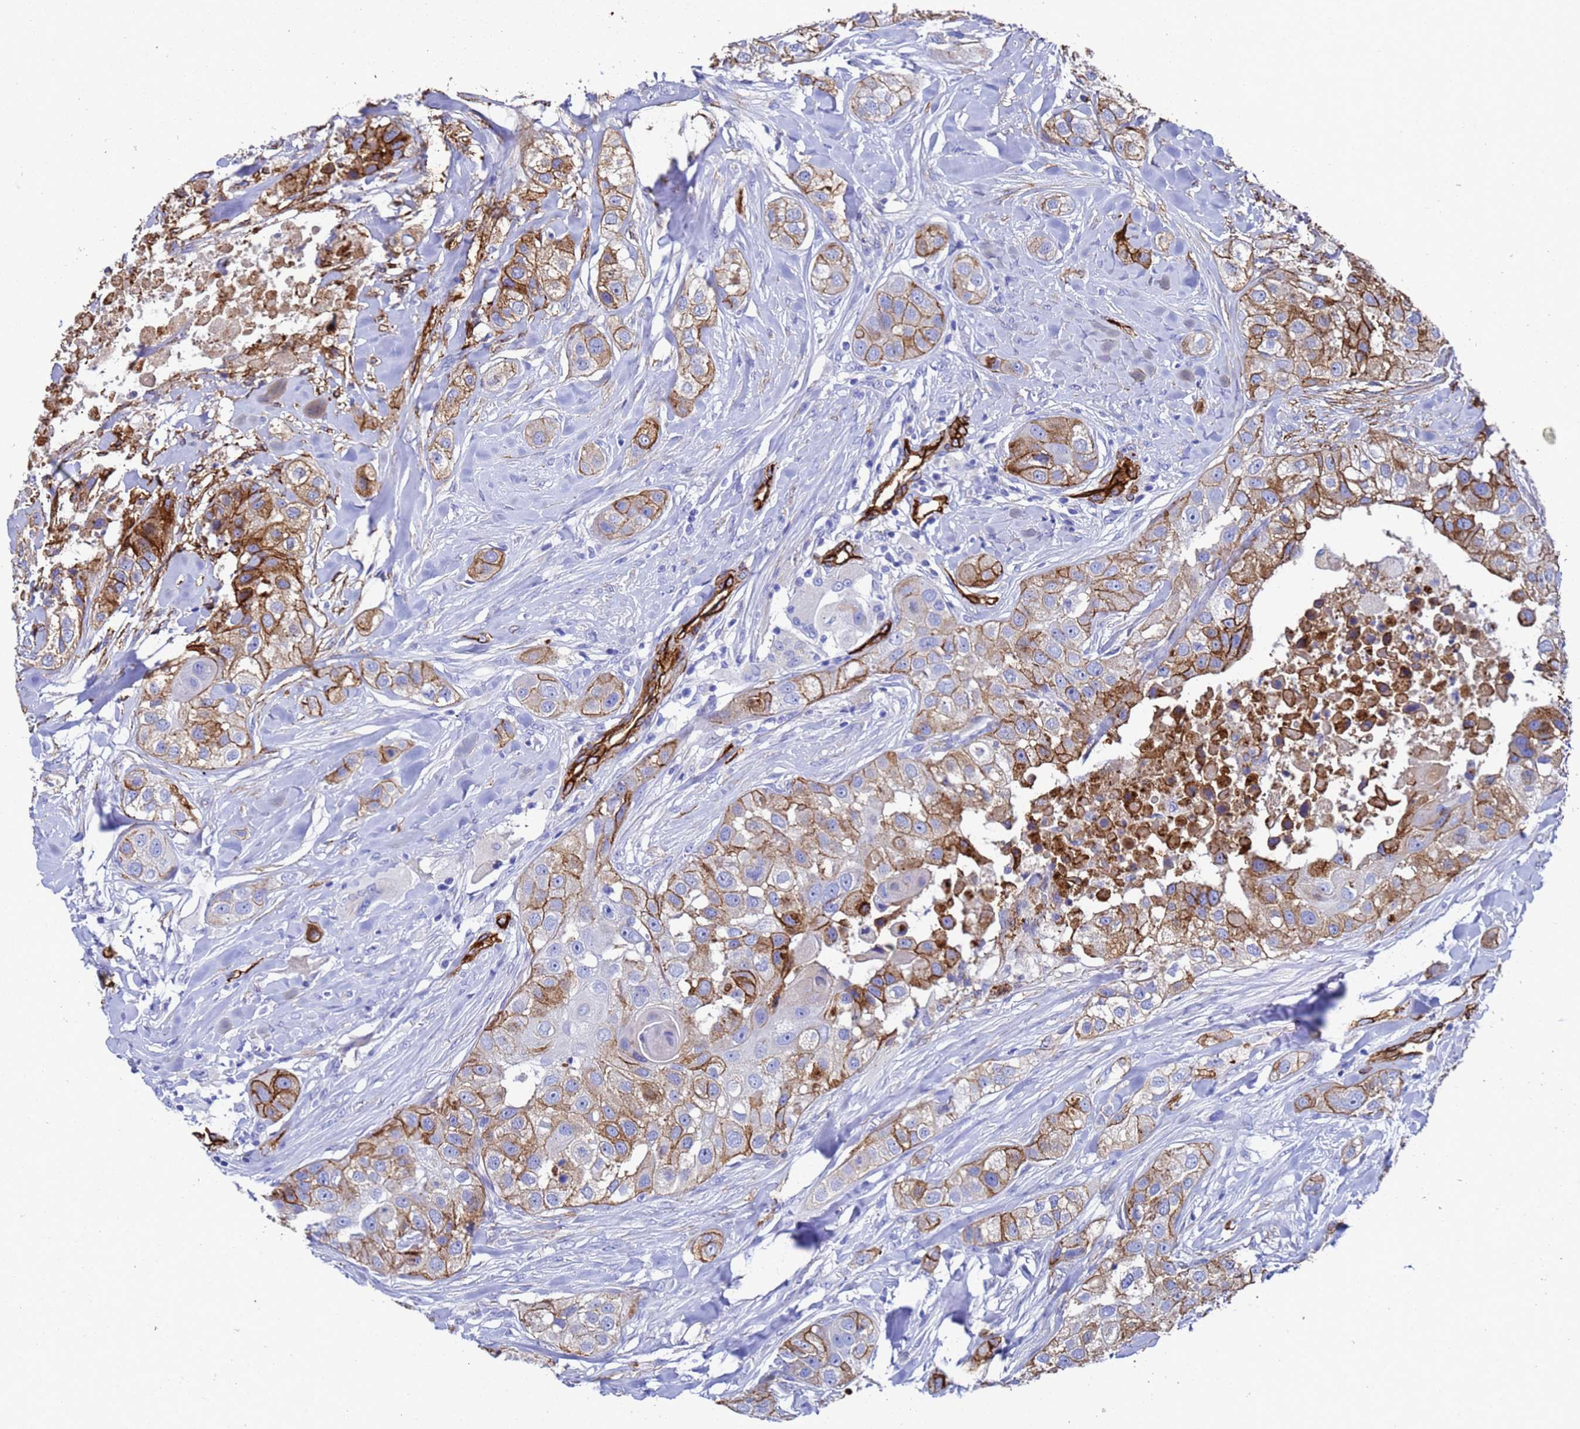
{"staining": {"intensity": "moderate", "quantity": "25%-75%", "location": "cytoplasmic/membranous"}, "tissue": "head and neck cancer", "cell_type": "Tumor cells", "image_type": "cancer", "snomed": [{"axis": "morphology", "description": "Normal tissue, NOS"}, {"axis": "morphology", "description": "Squamous cell carcinoma, NOS"}, {"axis": "topography", "description": "Skeletal muscle"}, {"axis": "topography", "description": "Head-Neck"}], "caption": "Brown immunohistochemical staining in head and neck cancer shows moderate cytoplasmic/membranous expression in approximately 25%-75% of tumor cells. (Stains: DAB in brown, nuclei in blue, Microscopy: brightfield microscopy at high magnification).", "gene": "ADIPOQ", "patient": {"sex": "male", "age": 51}}